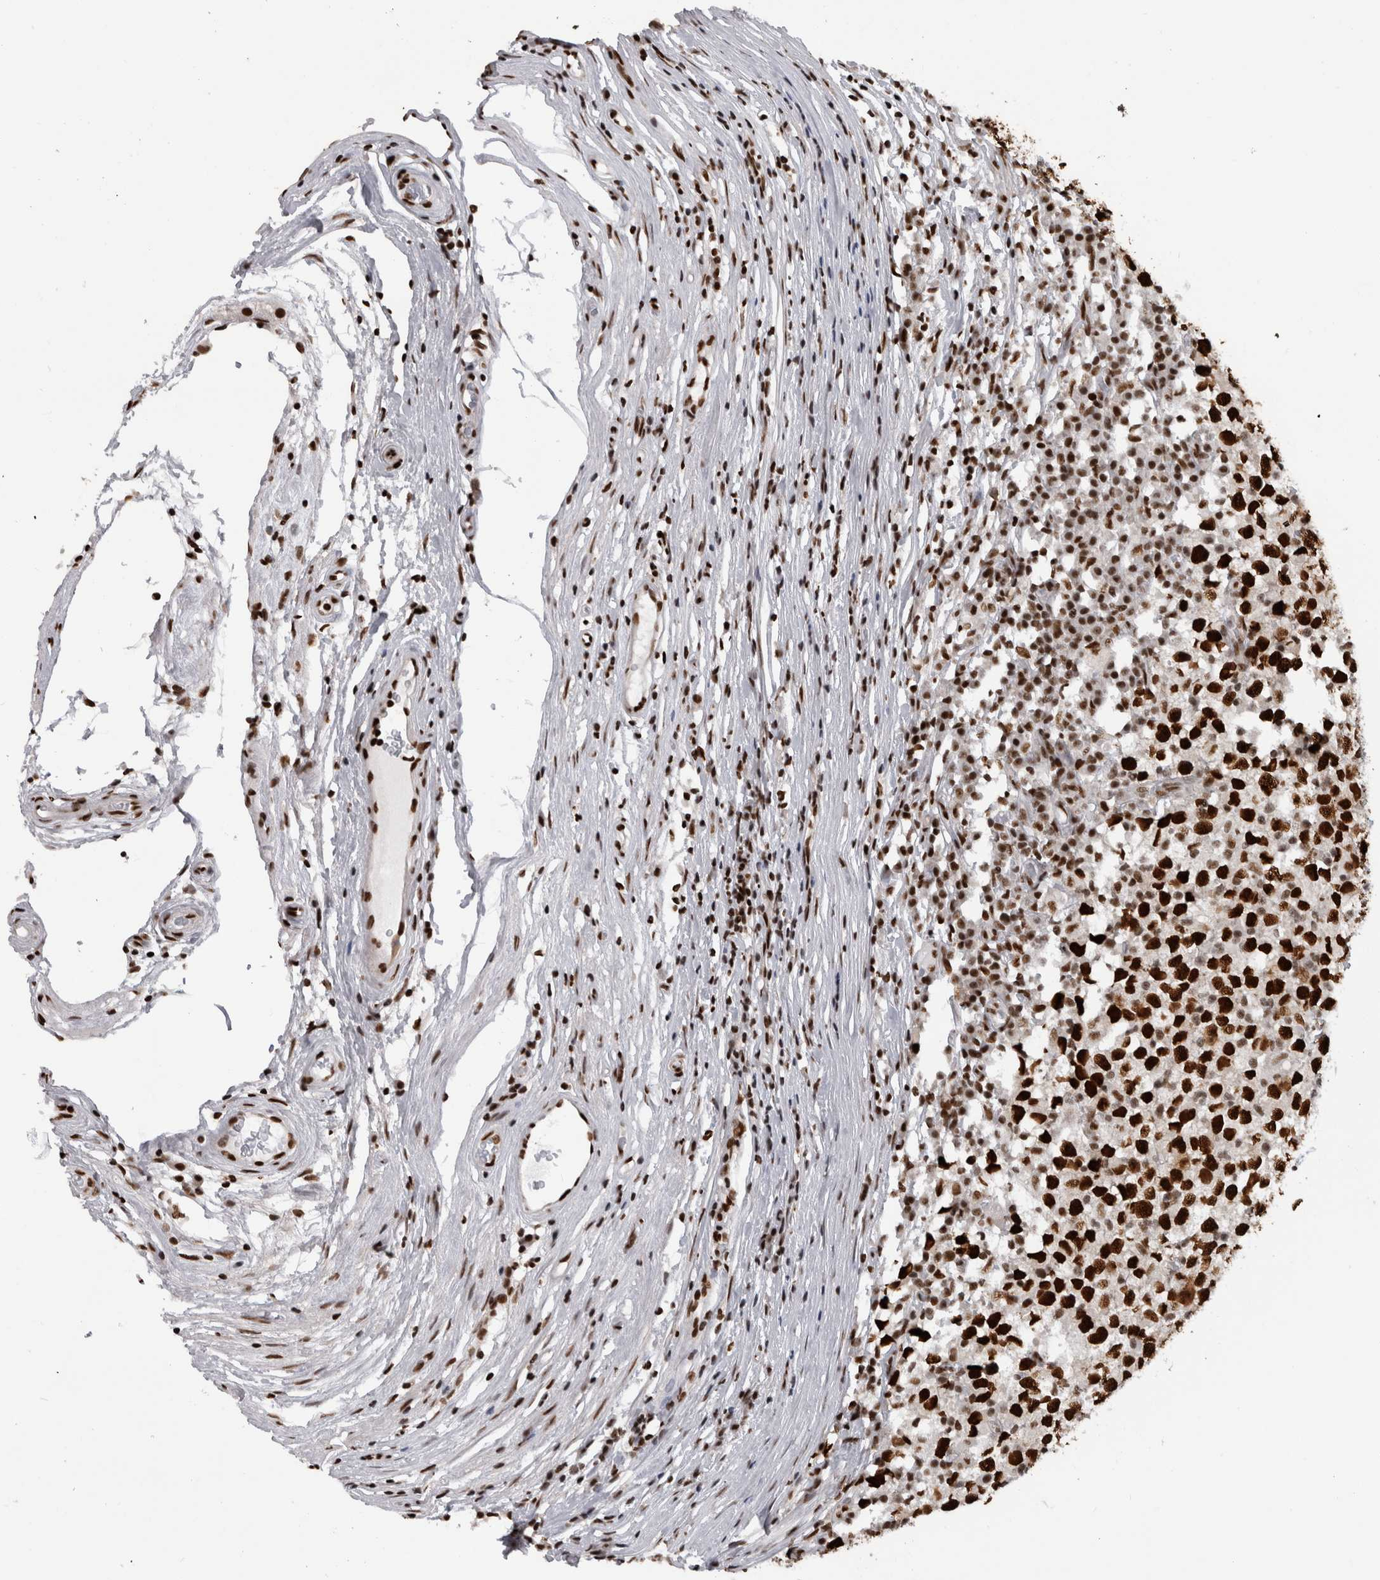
{"staining": {"intensity": "strong", "quantity": ">75%", "location": "nuclear"}, "tissue": "testis cancer", "cell_type": "Tumor cells", "image_type": "cancer", "snomed": [{"axis": "morphology", "description": "Seminoma, NOS"}, {"axis": "topography", "description": "Testis"}], "caption": "Brown immunohistochemical staining in human seminoma (testis) displays strong nuclear staining in approximately >75% of tumor cells. (IHC, brightfield microscopy, high magnification).", "gene": "ZSCAN2", "patient": {"sex": "male", "age": 65}}